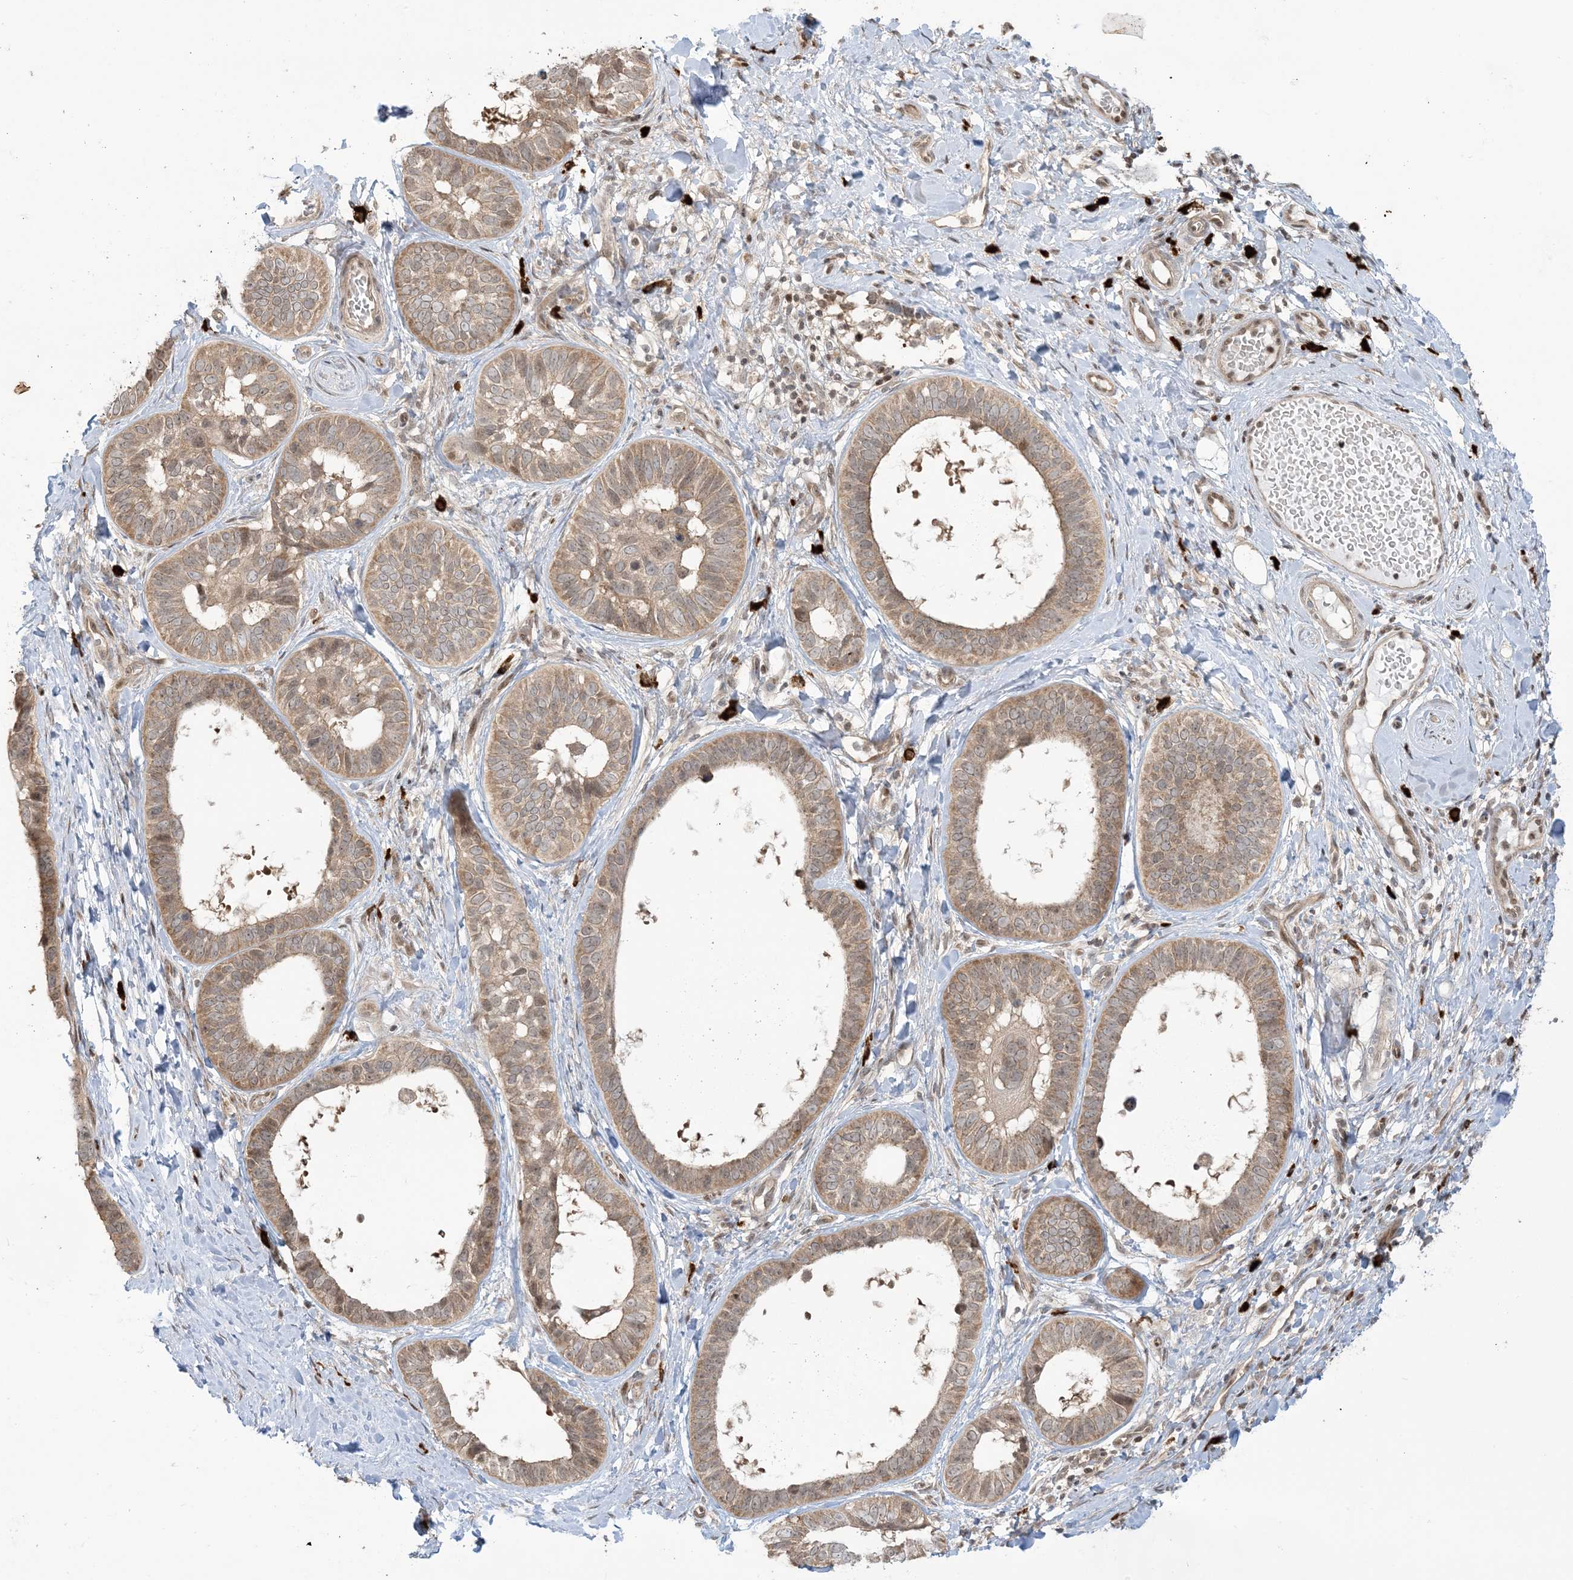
{"staining": {"intensity": "moderate", "quantity": ">75%", "location": "cytoplasmic/membranous"}, "tissue": "skin cancer", "cell_type": "Tumor cells", "image_type": "cancer", "snomed": [{"axis": "morphology", "description": "Basal cell carcinoma"}, {"axis": "topography", "description": "Skin"}], "caption": "DAB (3,3'-diaminobenzidine) immunohistochemical staining of human basal cell carcinoma (skin) exhibits moderate cytoplasmic/membranous protein positivity in about >75% of tumor cells.", "gene": "PPP1R7", "patient": {"sex": "male", "age": 62}}